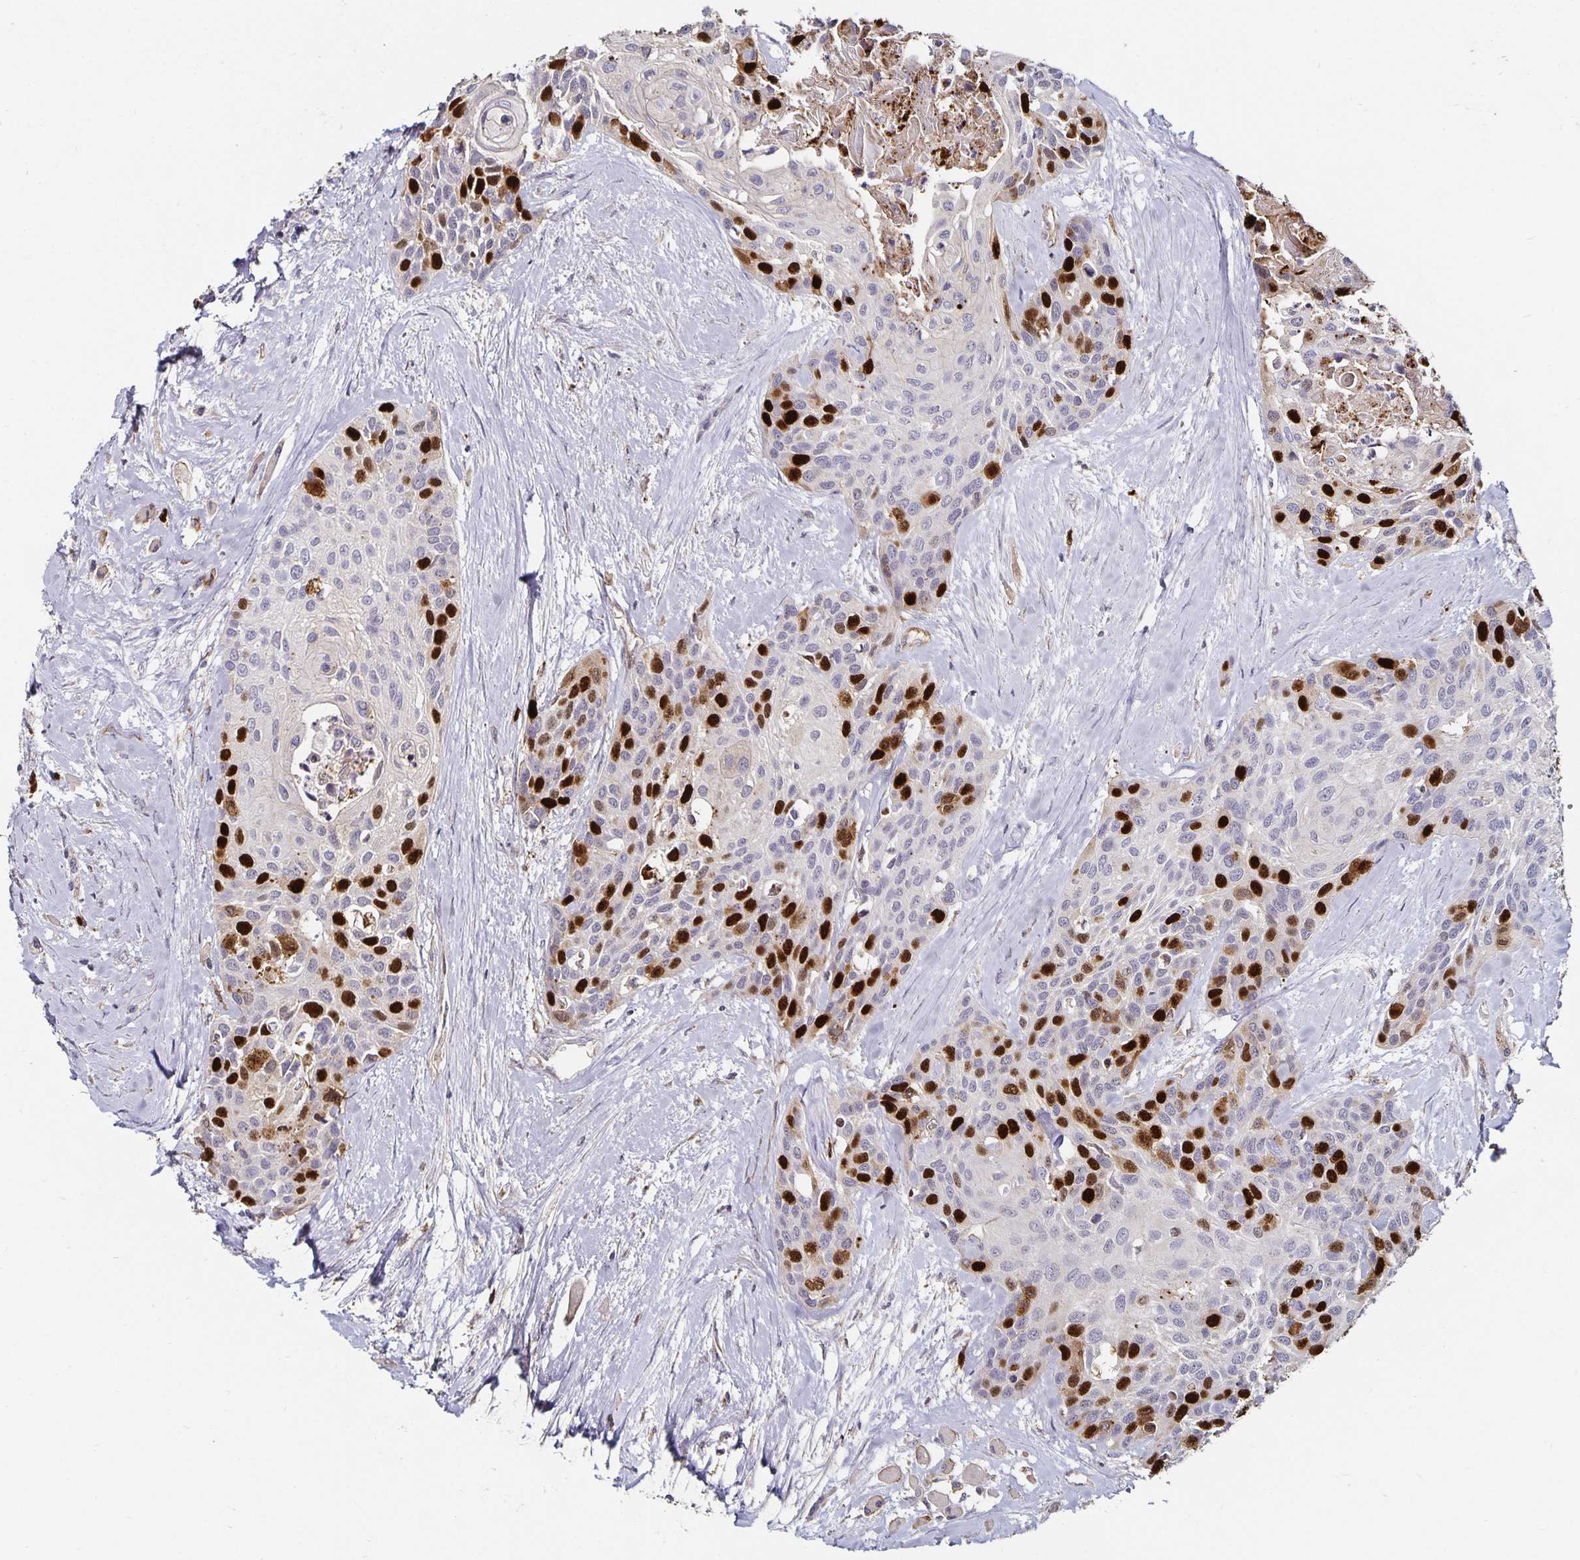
{"staining": {"intensity": "strong", "quantity": "25%-75%", "location": "nuclear"}, "tissue": "head and neck cancer", "cell_type": "Tumor cells", "image_type": "cancer", "snomed": [{"axis": "morphology", "description": "Squamous cell carcinoma, NOS"}, {"axis": "topography", "description": "Head-Neck"}], "caption": "Strong nuclear staining for a protein is seen in about 25%-75% of tumor cells of squamous cell carcinoma (head and neck) using IHC.", "gene": "ANLN", "patient": {"sex": "female", "age": 50}}